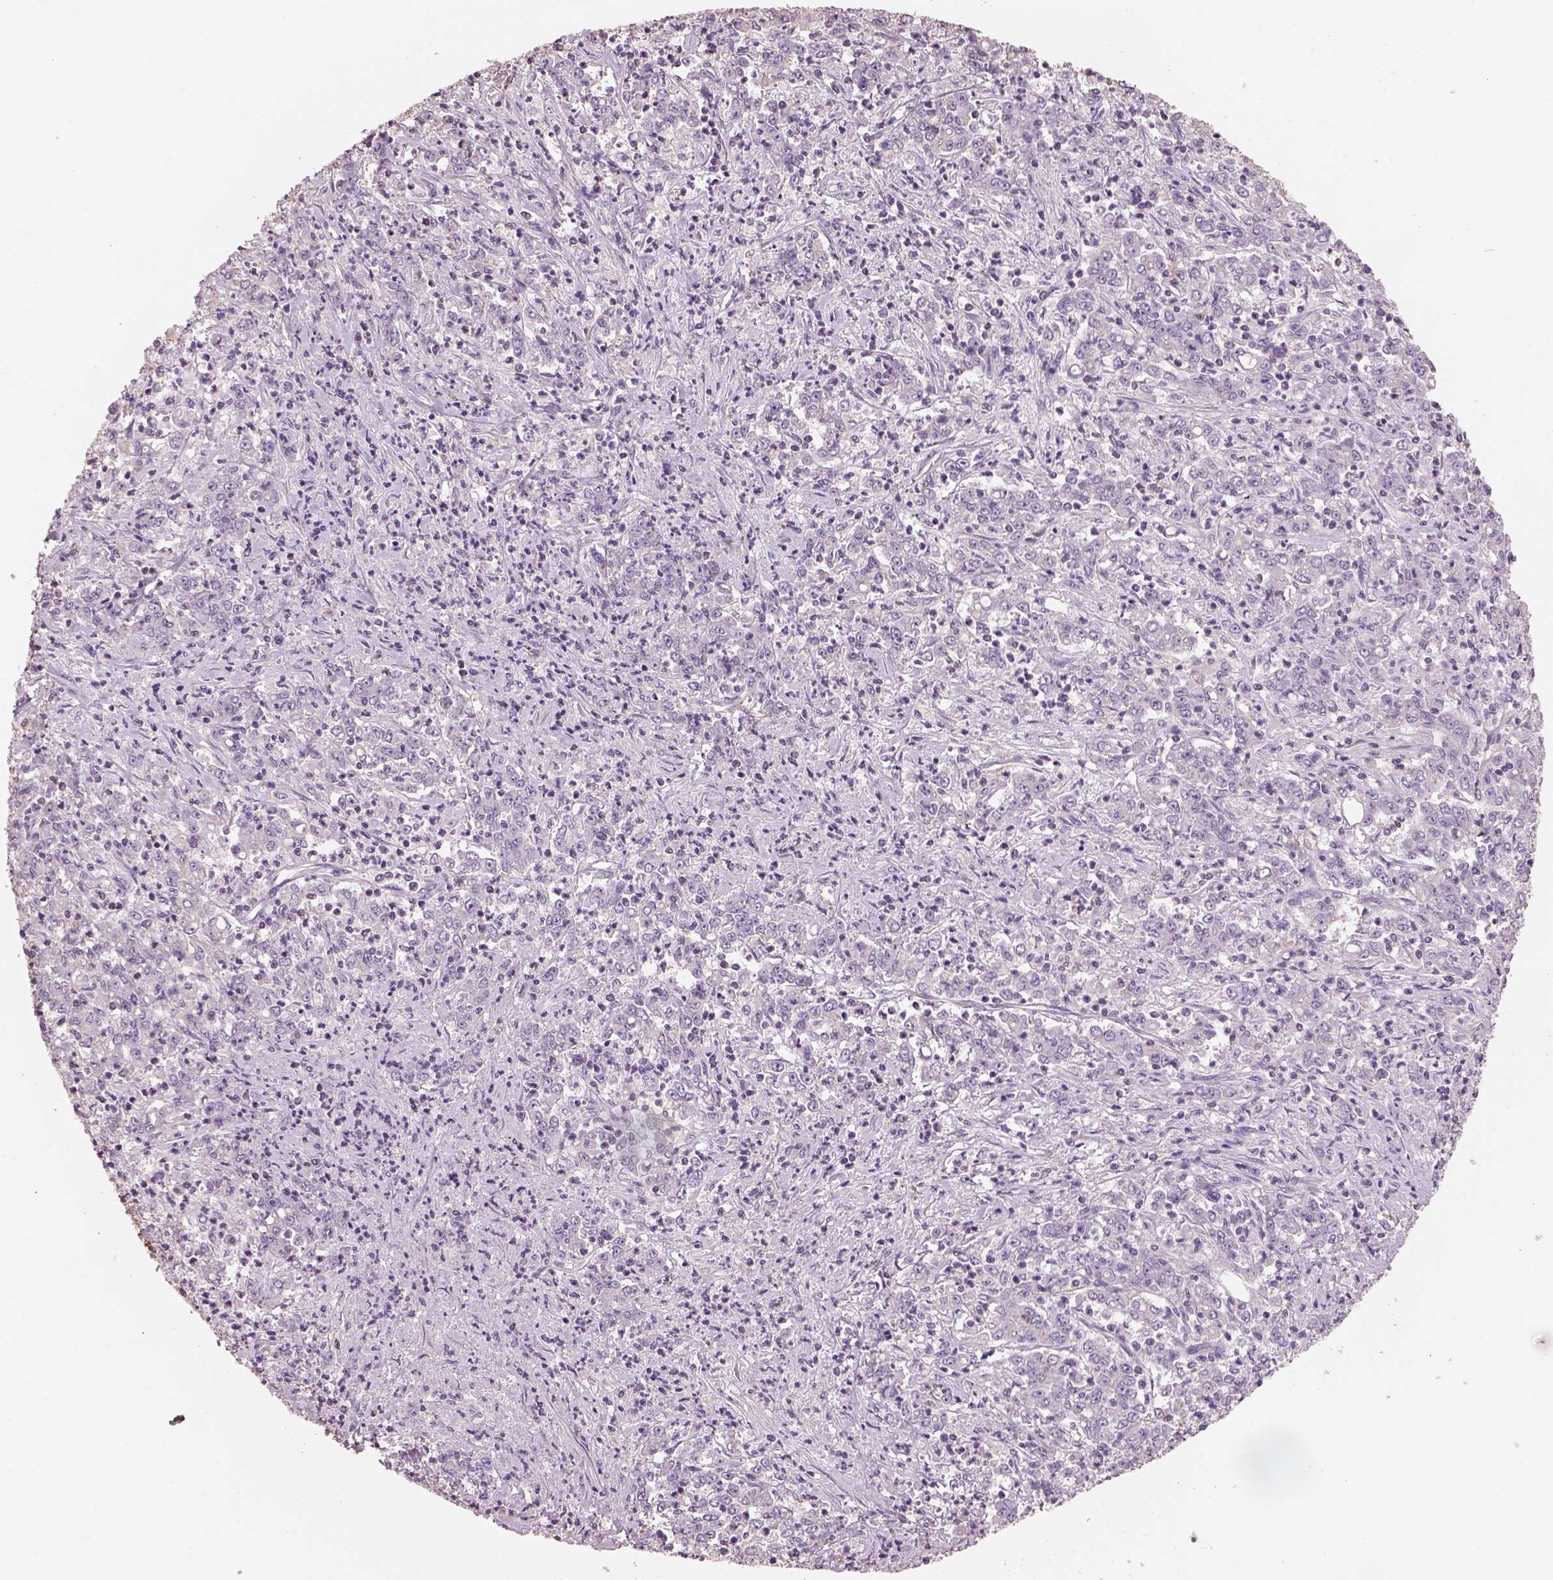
{"staining": {"intensity": "negative", "quantity": "none", "location": "none"}, "tissue": "stomach cancer", "cell_type": "Tumor cells", "image_type": "cancer", "snomed": [{"axis": "morphology", "description": "Adenocarcinoma, NOS"}, {"axis": "topography", "description": "Stomach, lower"}], "caption": "This is a photomicrograph of immunohistochemistry staining of adenocarcinoma (stomach), which shows no expression in tumor cells. The staining was performed using DAB to visualize the protein expression in brown, while the nuclei were stained in blue with hematoxylin (Magnification: 20x).", "gene": "OTUD6A", "patient": {"sex": "female", "age": 71}}